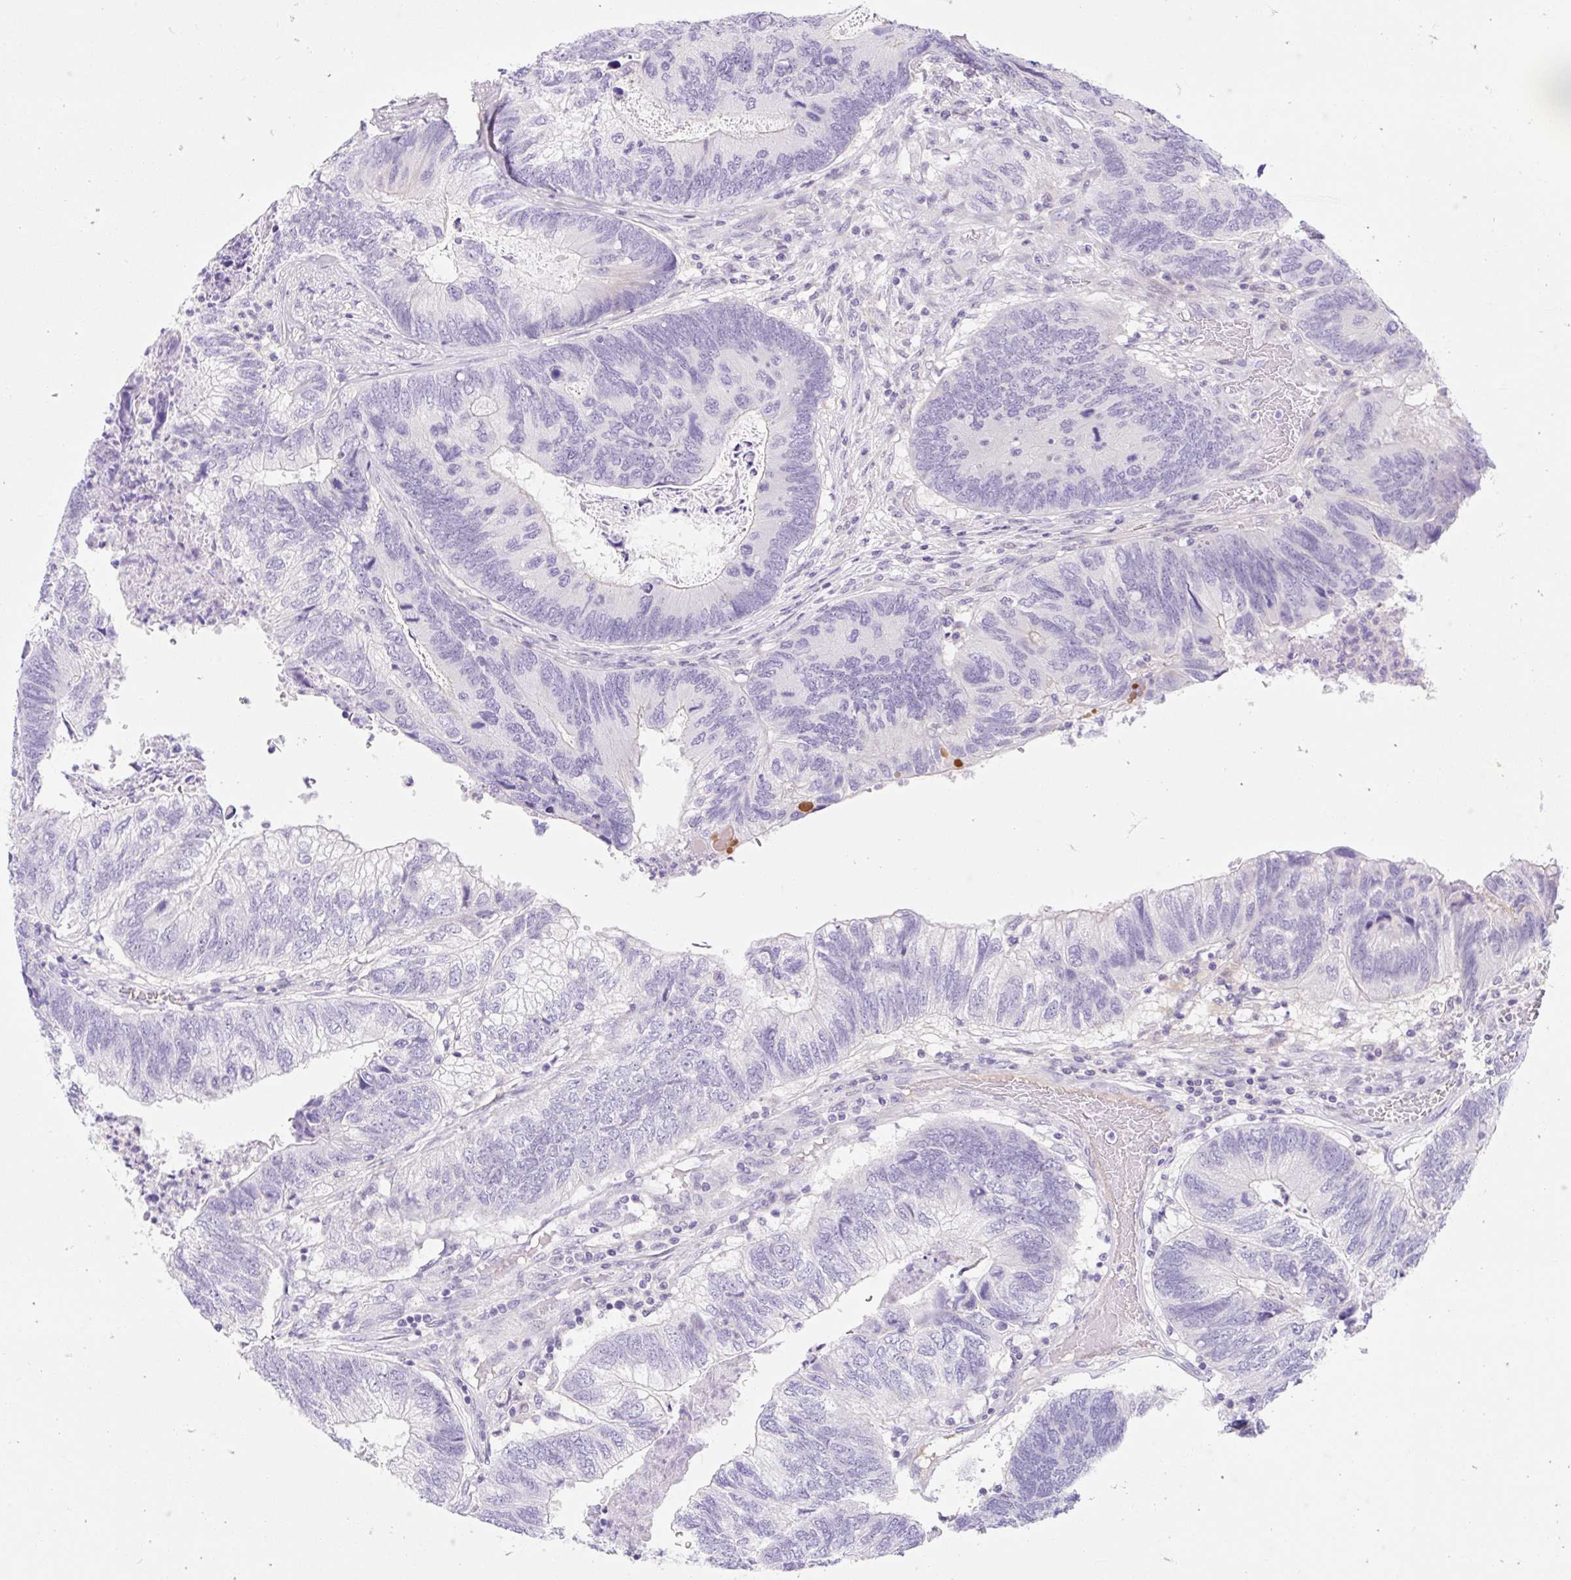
{"staining": {"intensity": "negative", "quantity": "none", "location": "none"}, "tissue": "colorectal cancer", "cell_type": "Tumor cells", "image_type": "cancer", "snomed": [{"axis": "morphology", "description": "Adenocarcinoma, NOS"}, {"axis": "topography", "description": "Colon"}], "caption": "The immunohistochemistry (IHC) micrograph has no significant positivity in tumor cells of colorectal cancer (adenocarcinoma) tissue.", "gene": "SLC28A1", "patient": {"sex": "female", "age": 67}}